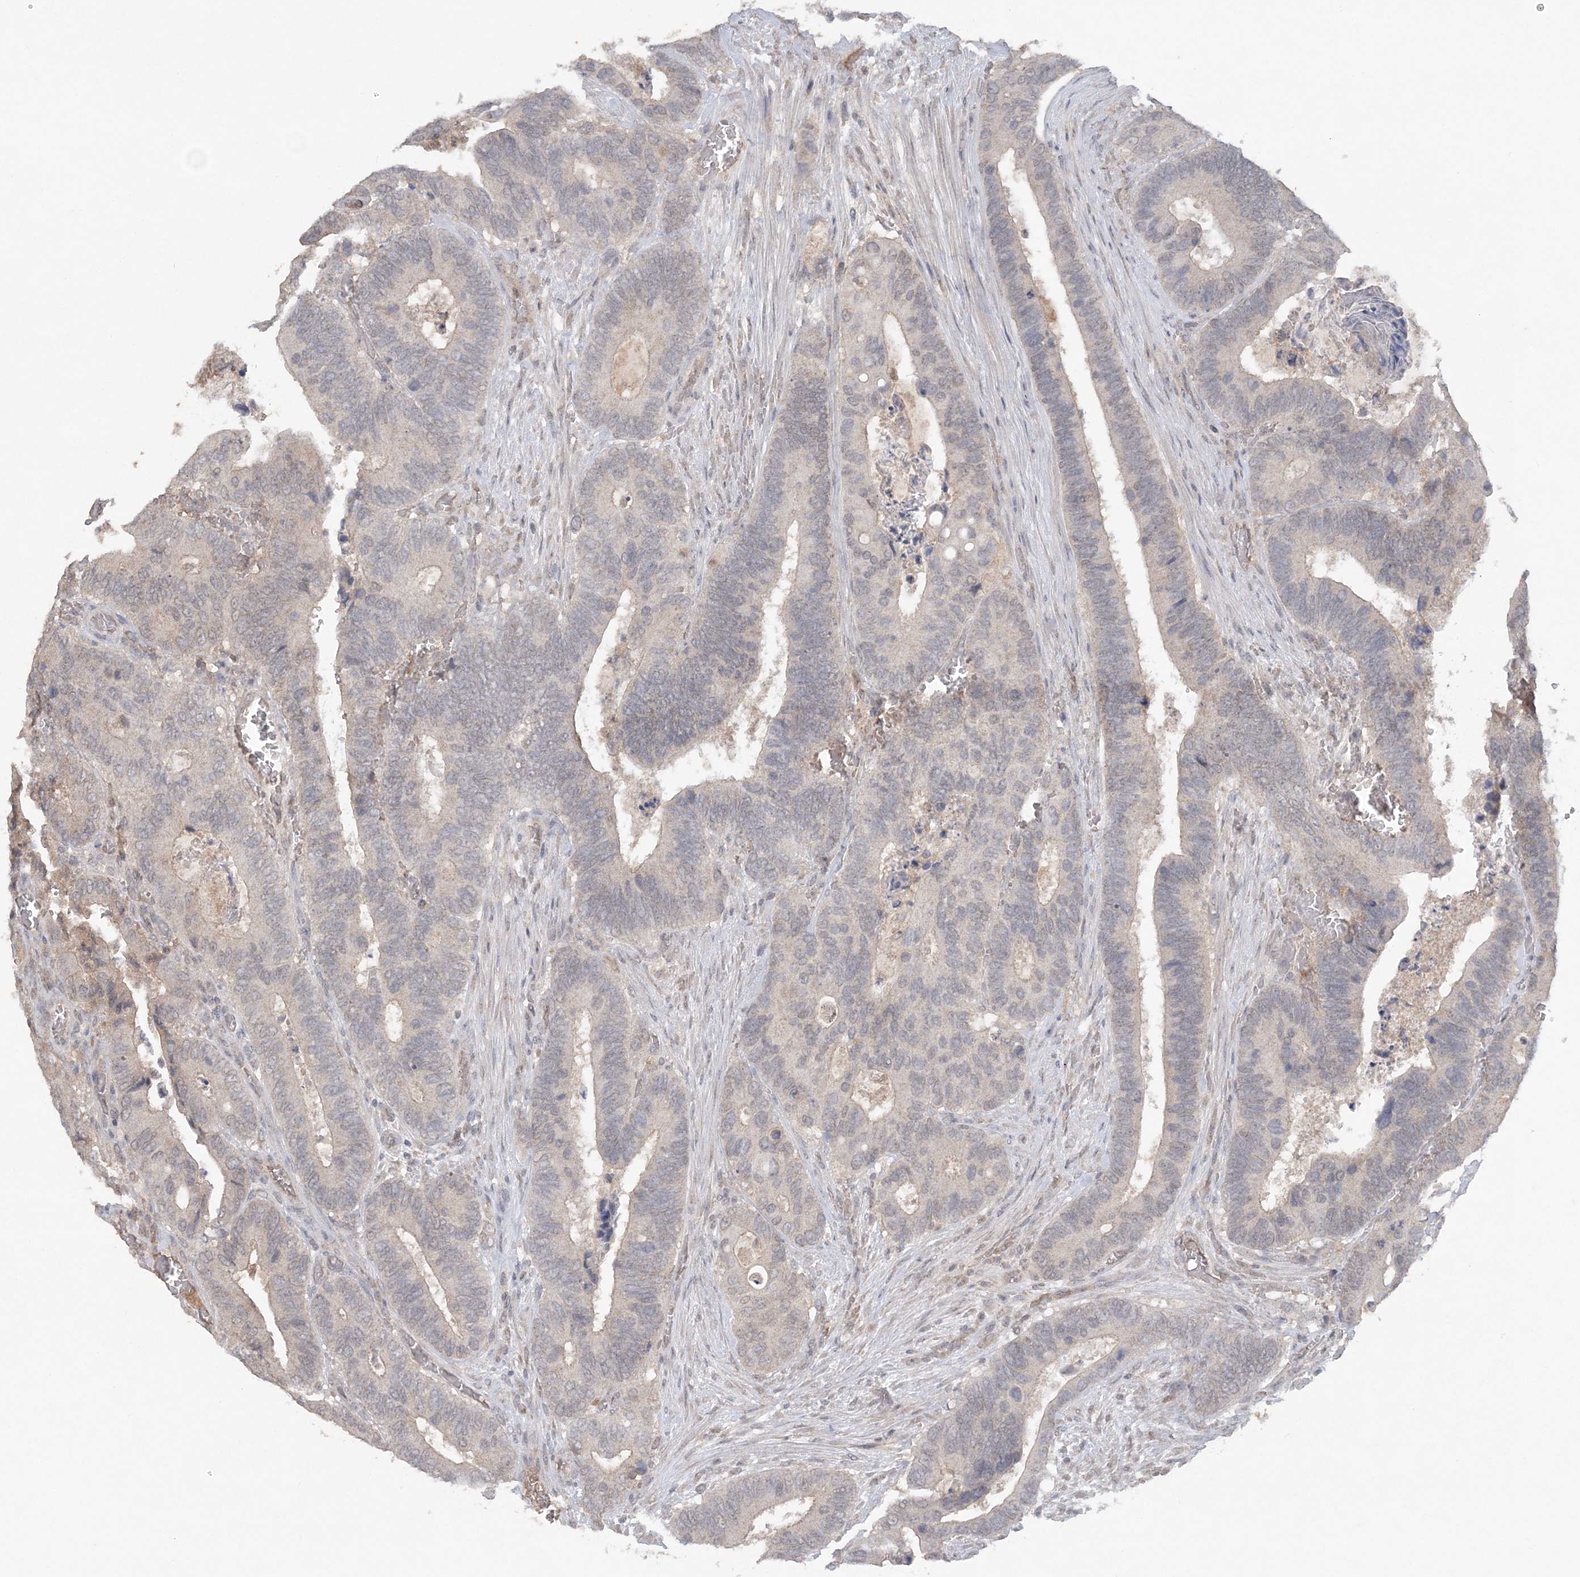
{"staining": {"intensity": "negative", "quantity": "none", "location": "none"}, "tissue": "colorectal cancer", "cell_type": "Tumor cells", "image_type": "cancer", "snomed": [{"axis": "morphology", "description": "Adenocarcinoma, NOS"}, {"axis": "topography", "description": "Colon"}], "caption": "Immunohistochemical staining of human colorectal adenocarcinoma displays no significant staining in tumor cells.", "gene": "C1RL", "patient": {"sex": "male", "age": 72}}